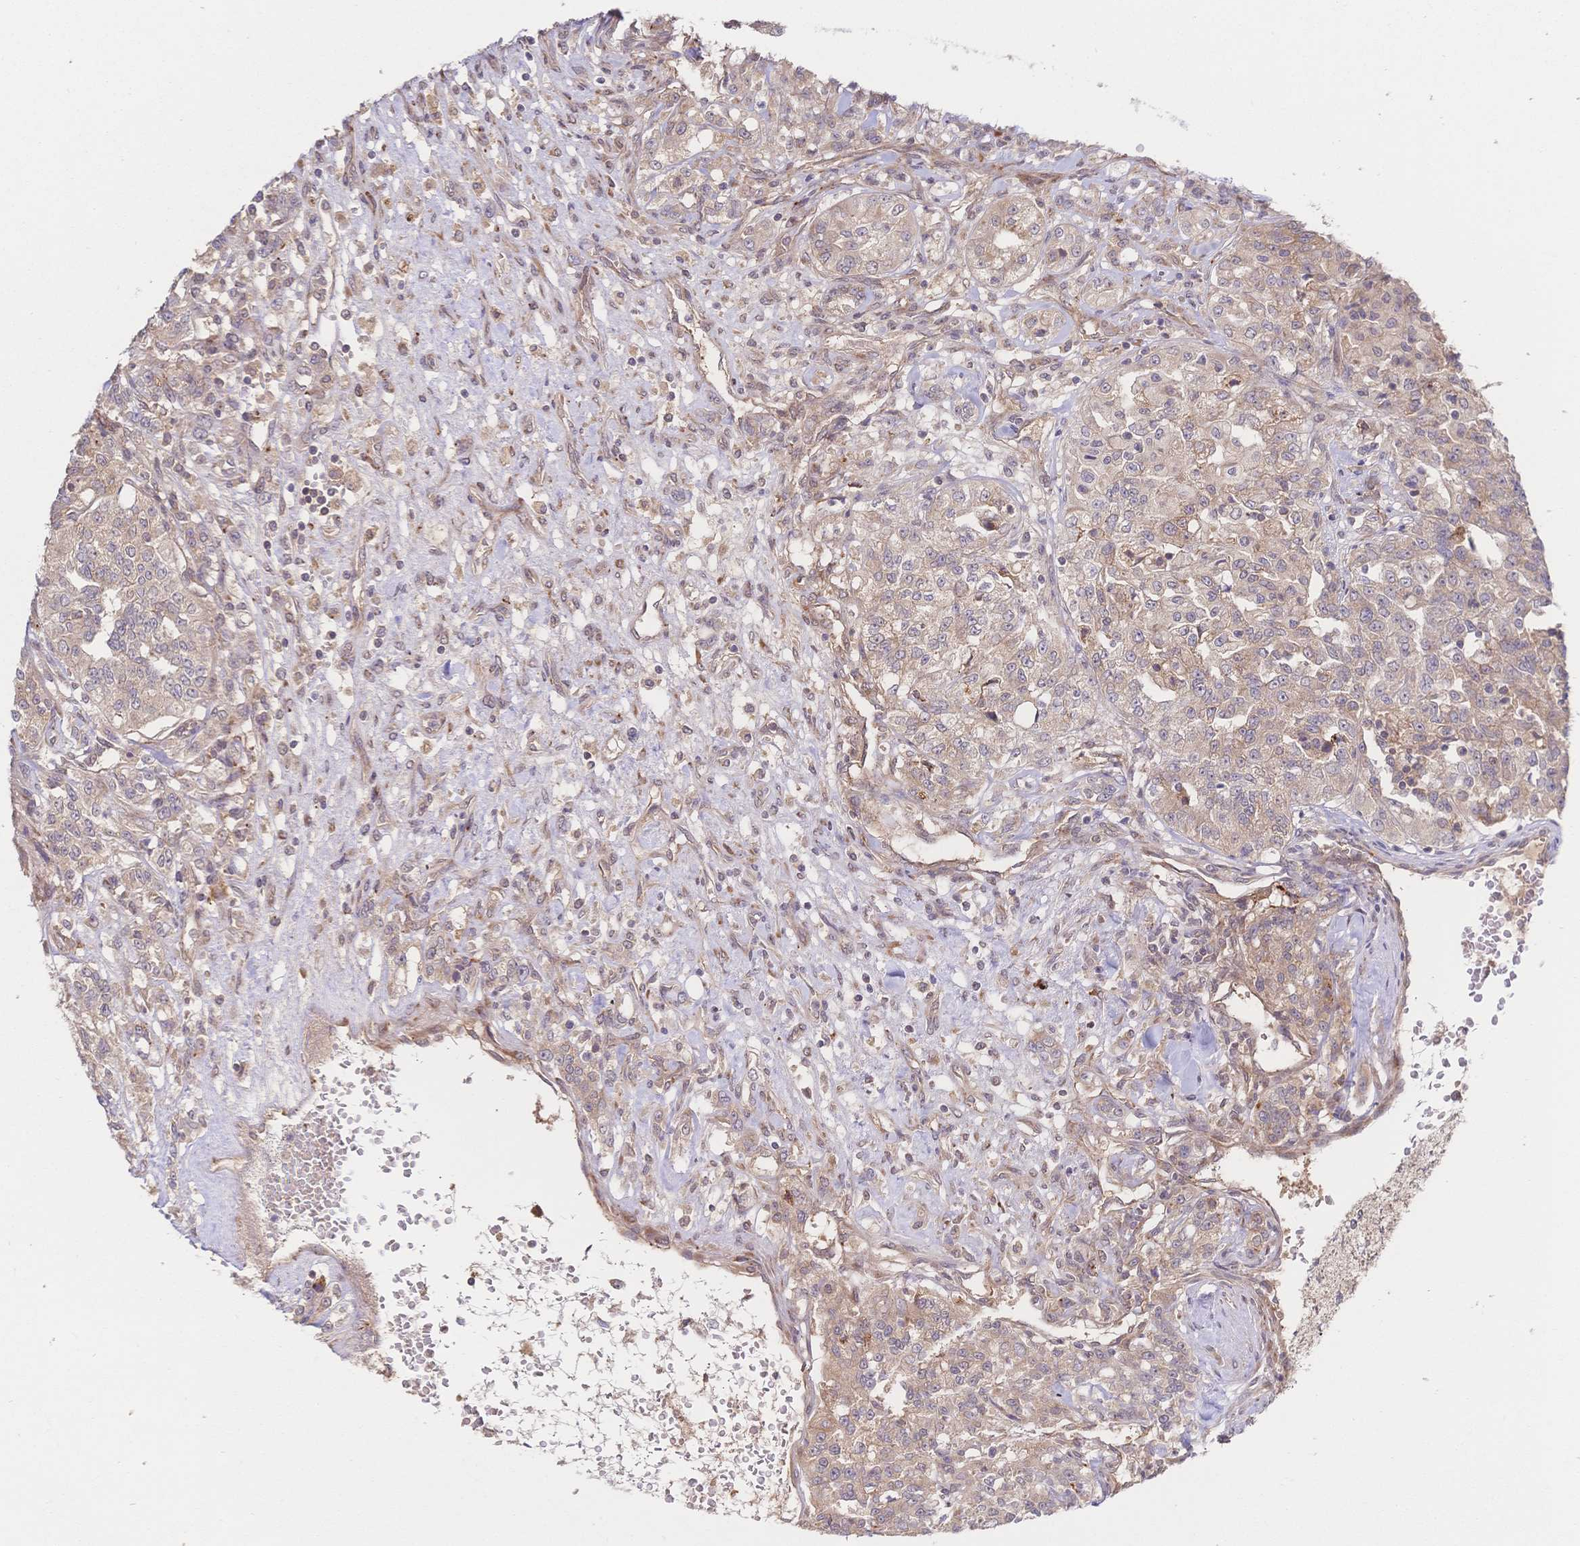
{"staining": {"intensity": "weak", "quantity": "25%-75%", "location": "cytoplasmic/membranous"}, "tissue": "renal cancer", "cell_type": "Tumor cells", "image_type": "cancer", "snomed": [{"axis": "morphology", "description": "Adenocarcinoma, NOS"}, {"axis": "topography", "description": "Kidney"}], "caption": "Protein staining of renal adenocarcinoma tissue reveals weak cytoplasmic/membranous expression in approximately 25%-75% of tumor cells.", "gene": "LMO4", "patient": {"sex": "female", "age": 63}}